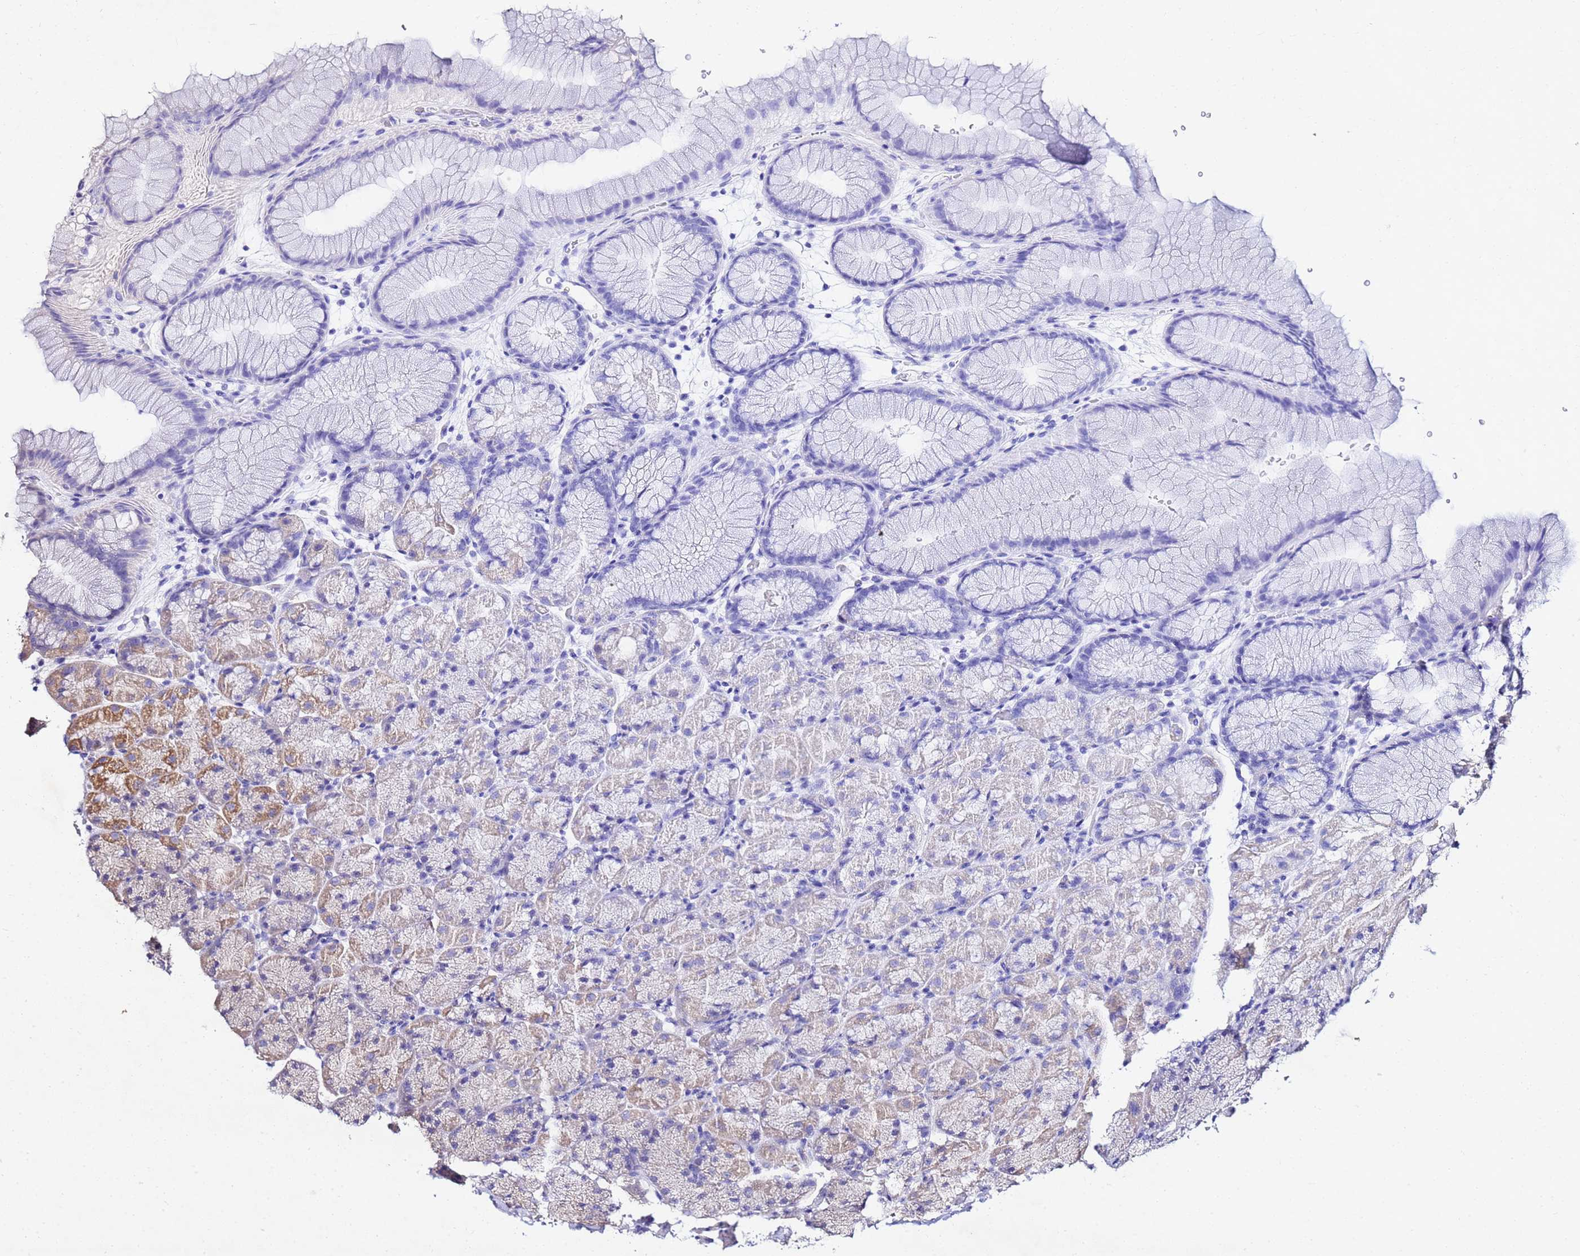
{"staining": {"intensity": "moderate", "quantity": "<25%", "location": "cytoplasmic/membranous"}, "tissue": "stomach", "cell_type": "Glandular cells", "image_type": "normal", "snomed": [{"axis": "morphology", "description": "Normal tissue, NOS"}, {"axis": "topography", "description": "Stomach, upper"}, {"axis": "topography", "description": "Stomach, lower"}], "caption": "Stomach stained with IHC displays moderate cytoplasmic/membranous expression in approximately <25% of glandular cells.", "gene": "COX14", "patient": {"sex": "male", "age": 67}}